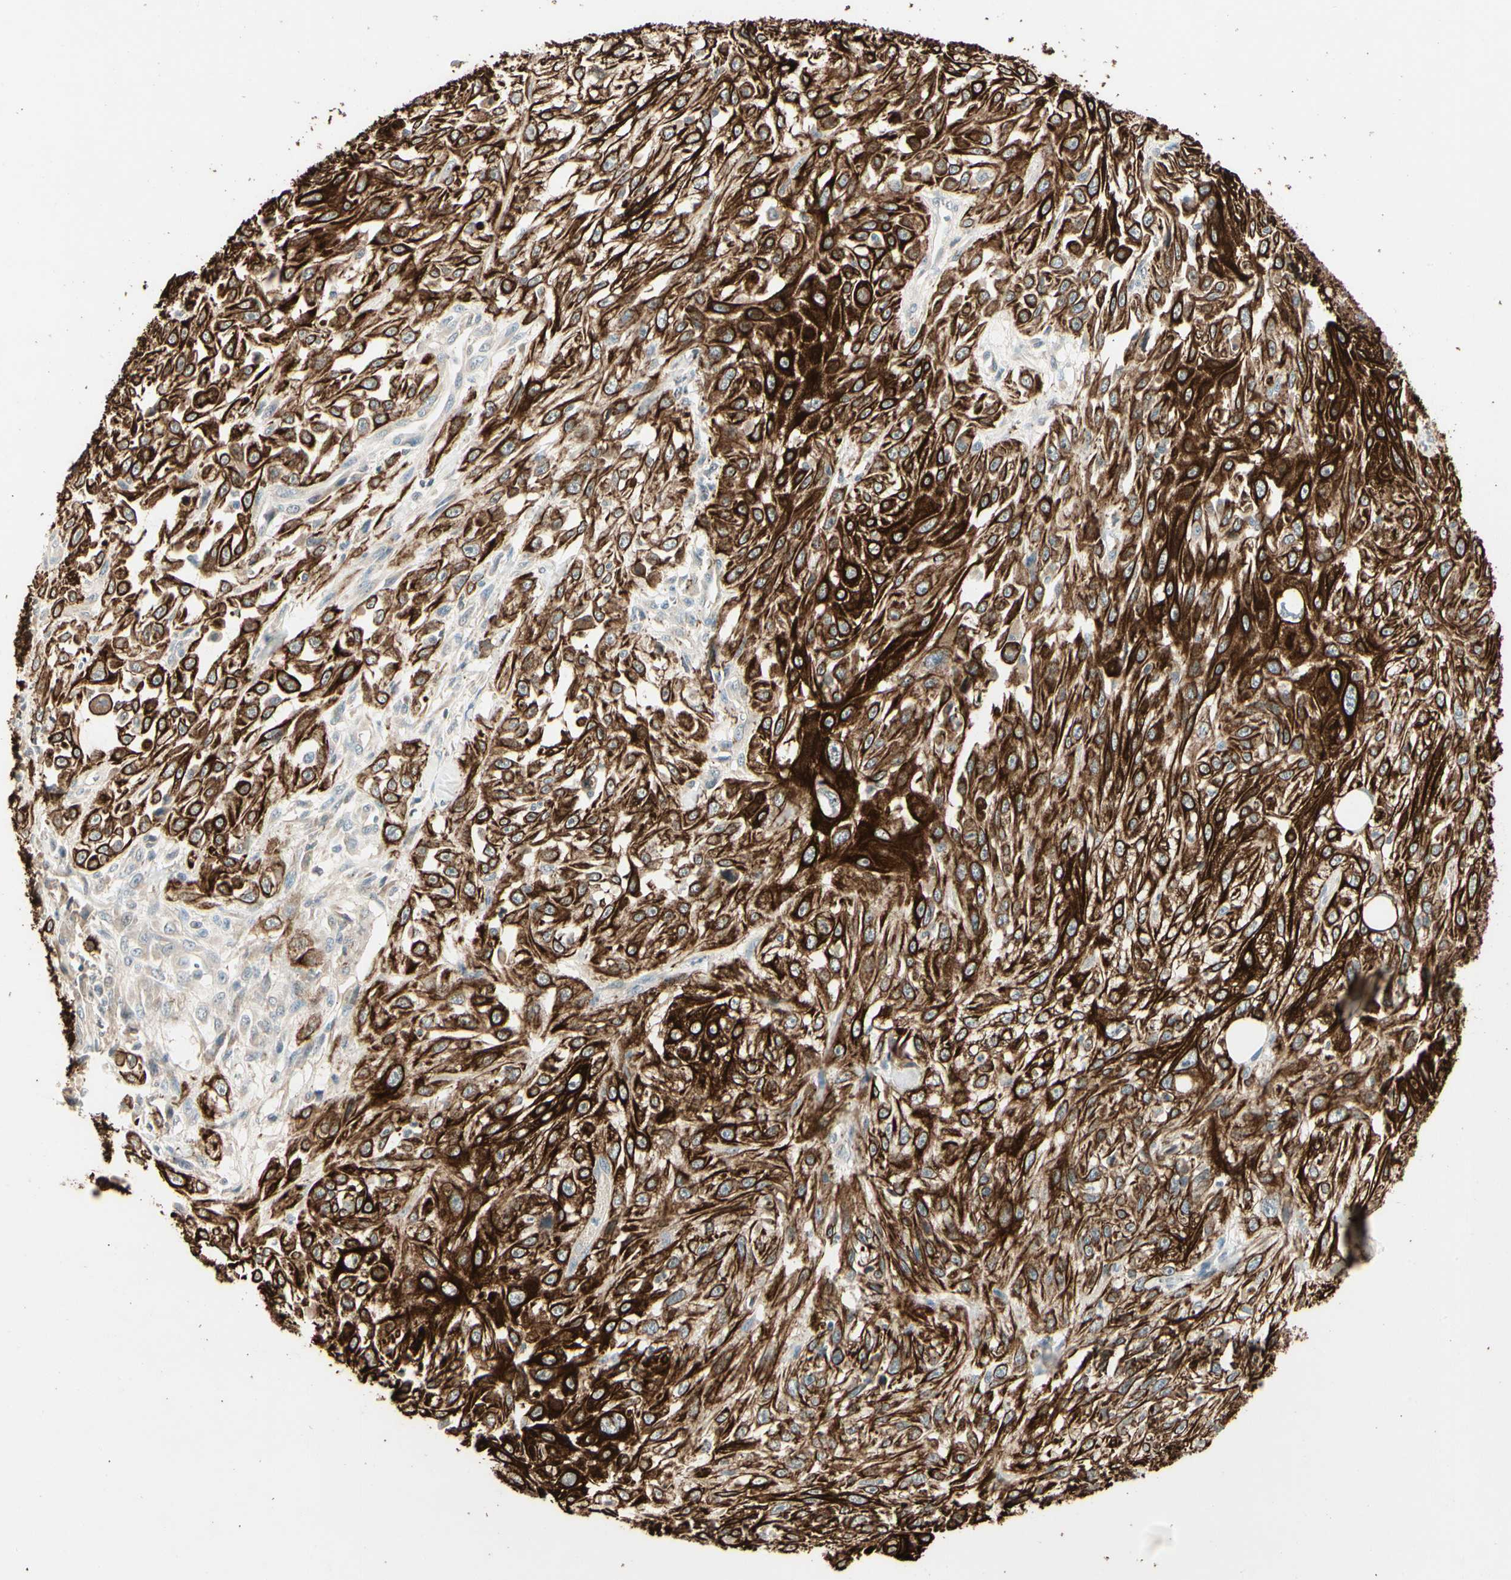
{"staining": {"intensity": "strong", "quantity": ">75%", "location": "cytoplasmic/membranous"}, "tissue": "skin cancer", "cell_type": "Tumor cells", "image_type": "cancer", "snomed": [{"axis": "morphology", "description": "Squamous cell carcinoma, NOS"}, {"axis": "morphology", "description": "Squamous cell carcinoma, metastatic, NOS"}, {"axis": "topography", "description": "Skin"}, {"axis": "topography", "description": "Lymph node"}], "caption": "Immunohistochemical staining of human skin cancer (metastatic squamous cell carcinoma) reveals high levels of strong cytoplasmic/membranous staining in approximately >75% of tumor cells.", "gene": "SKIL", "patient": {"sex": "male", "age": 75}}